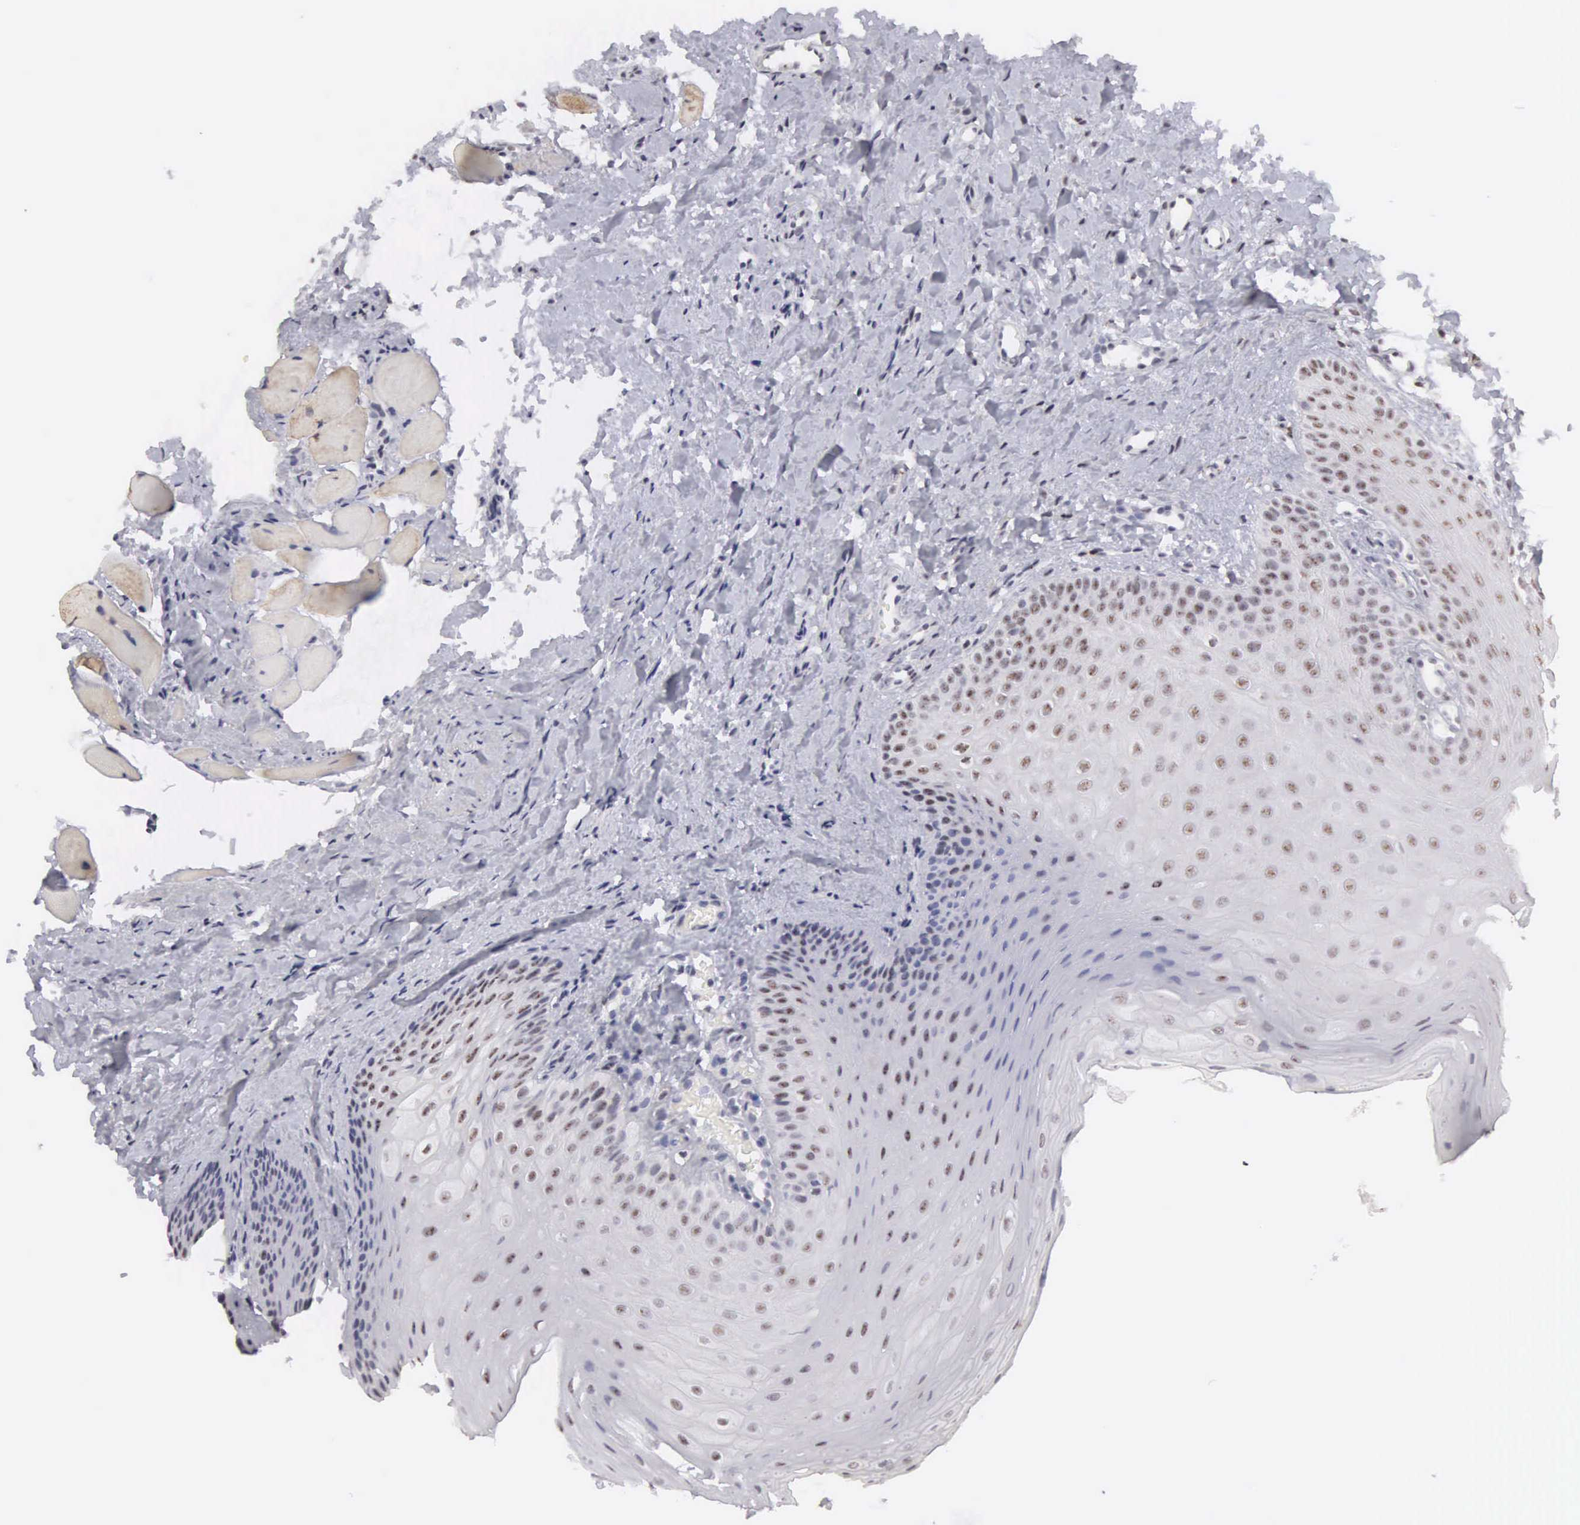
{"staining": {"intensity": "negative", "quantity": "none", "location": "none"}, "tissue": "oral mucosa", "cell_type": "Squamous epithelial cells", "image_type": "normal", "snomed": [{"axis": "morphology", "description": "Normal tissue, NOS"}, {"axis": "topography", "description": "Oral tissue"}], "caption": "DAB (3,3'-diaminobenzidine) immunohistochemical staining of unremarkable human oral mucosa demonstrates no significant expression in squamous epithelial cells. (Stains: DAB immunohistochemistry with hematoxylin counter stain, Microscopy: brightfield microscopy at high magnification).", "gene": "FAM47A", "patient": {"sex": "female", "age": 23}}